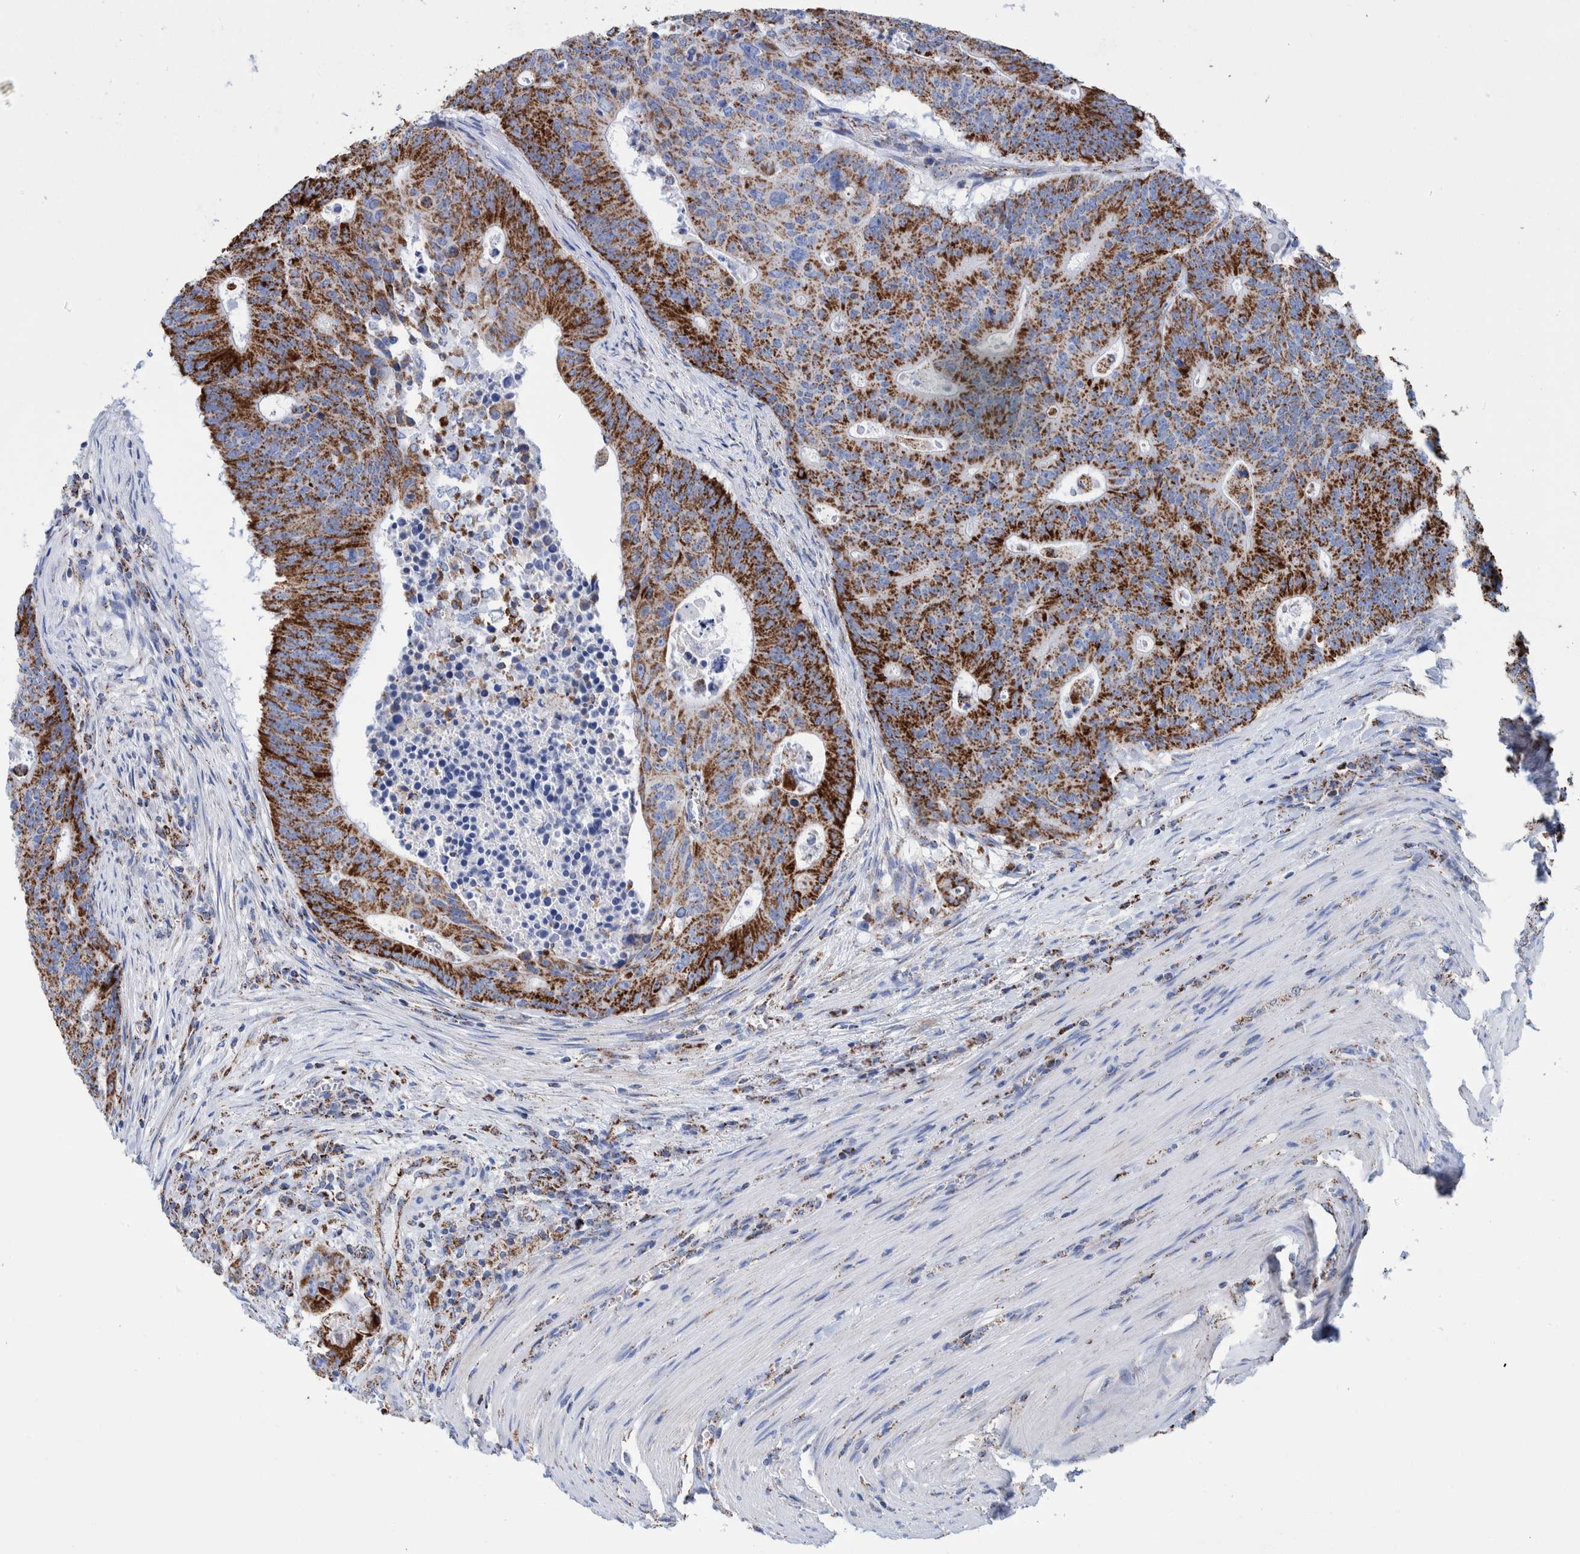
{"staining": {"intensity": "strong", "quantity": ">75%", "location": "cytoplasmic/membranous"}, "tissue": "colorectal cancer", "cell_type": "Tumor cells", "image_type": "cancer", "snomed": [{"axis": "morphology", "description": "Adenocarcinoma, NOS"}, {"axis": "topography", "description": "Colon"}], "caption": "IHC photomicrograph of neoplastic tissue: human adenocarcinoma (colorectal) stained using IHC demonstrates high levels of strong protein expression localized specifically in the cytoplasmic/membranous of tumor cells, appearing as a cytoplasmic/membranous brown color.", "gene": "DECR1", "patient": {"sex": "male", "age": 87}}